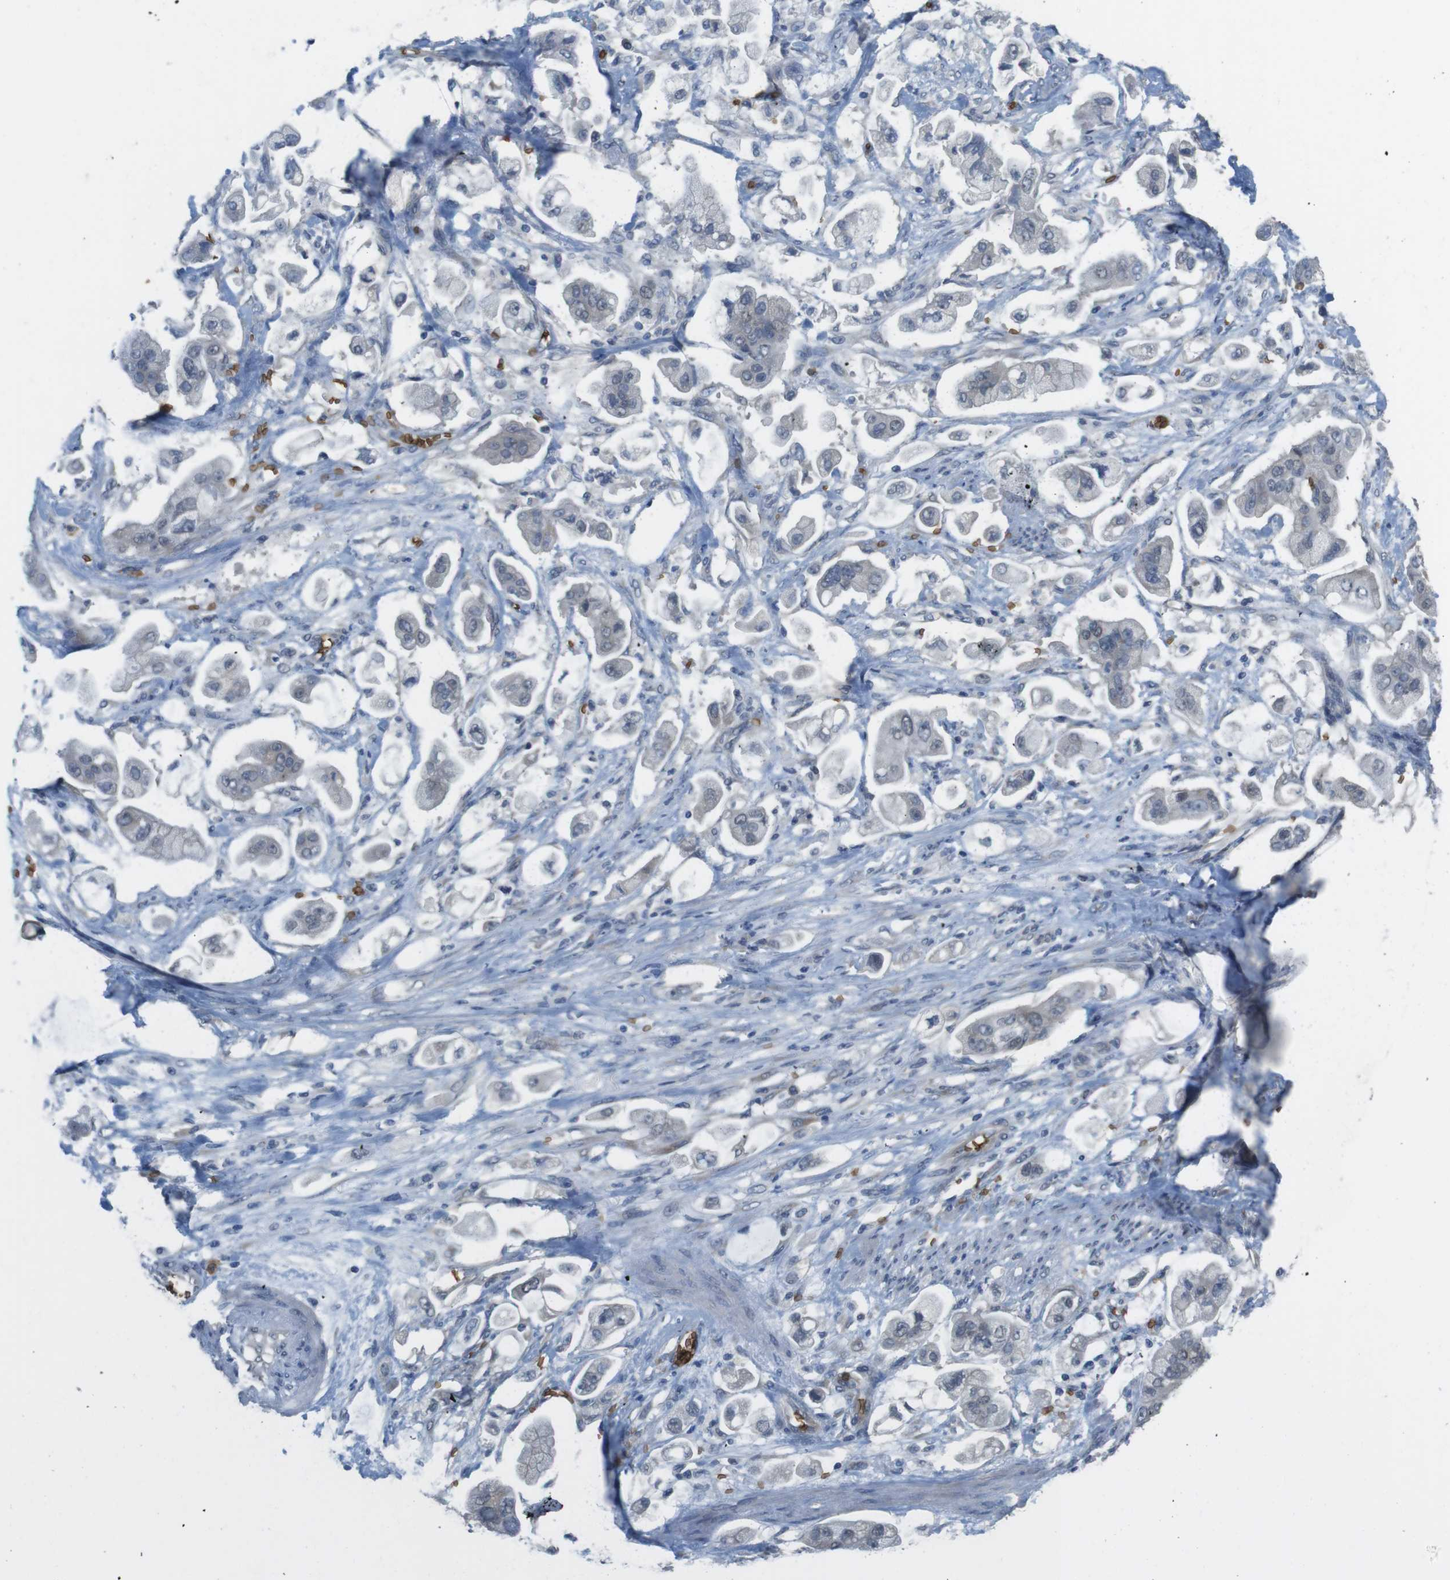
{"staining": {"intensity": "negative", "quantity": "none", "location": "none"}, "tissue": "stomach cancer", "cell_type": "Tumor cells", "image_type": "cancer", "snomed": [{"axis": "morphology", "description": "Adenocarcinoma, NOS"}, {"axis": "topography", "description": "Stomach"}], "caption": "This is an immunohistochemistry micrograph of stomach cancer (adenocarcinoma). There is no staining in tumor cells.", "gene": "GYPA", "patient": {"sex": "male", "age": 62}}